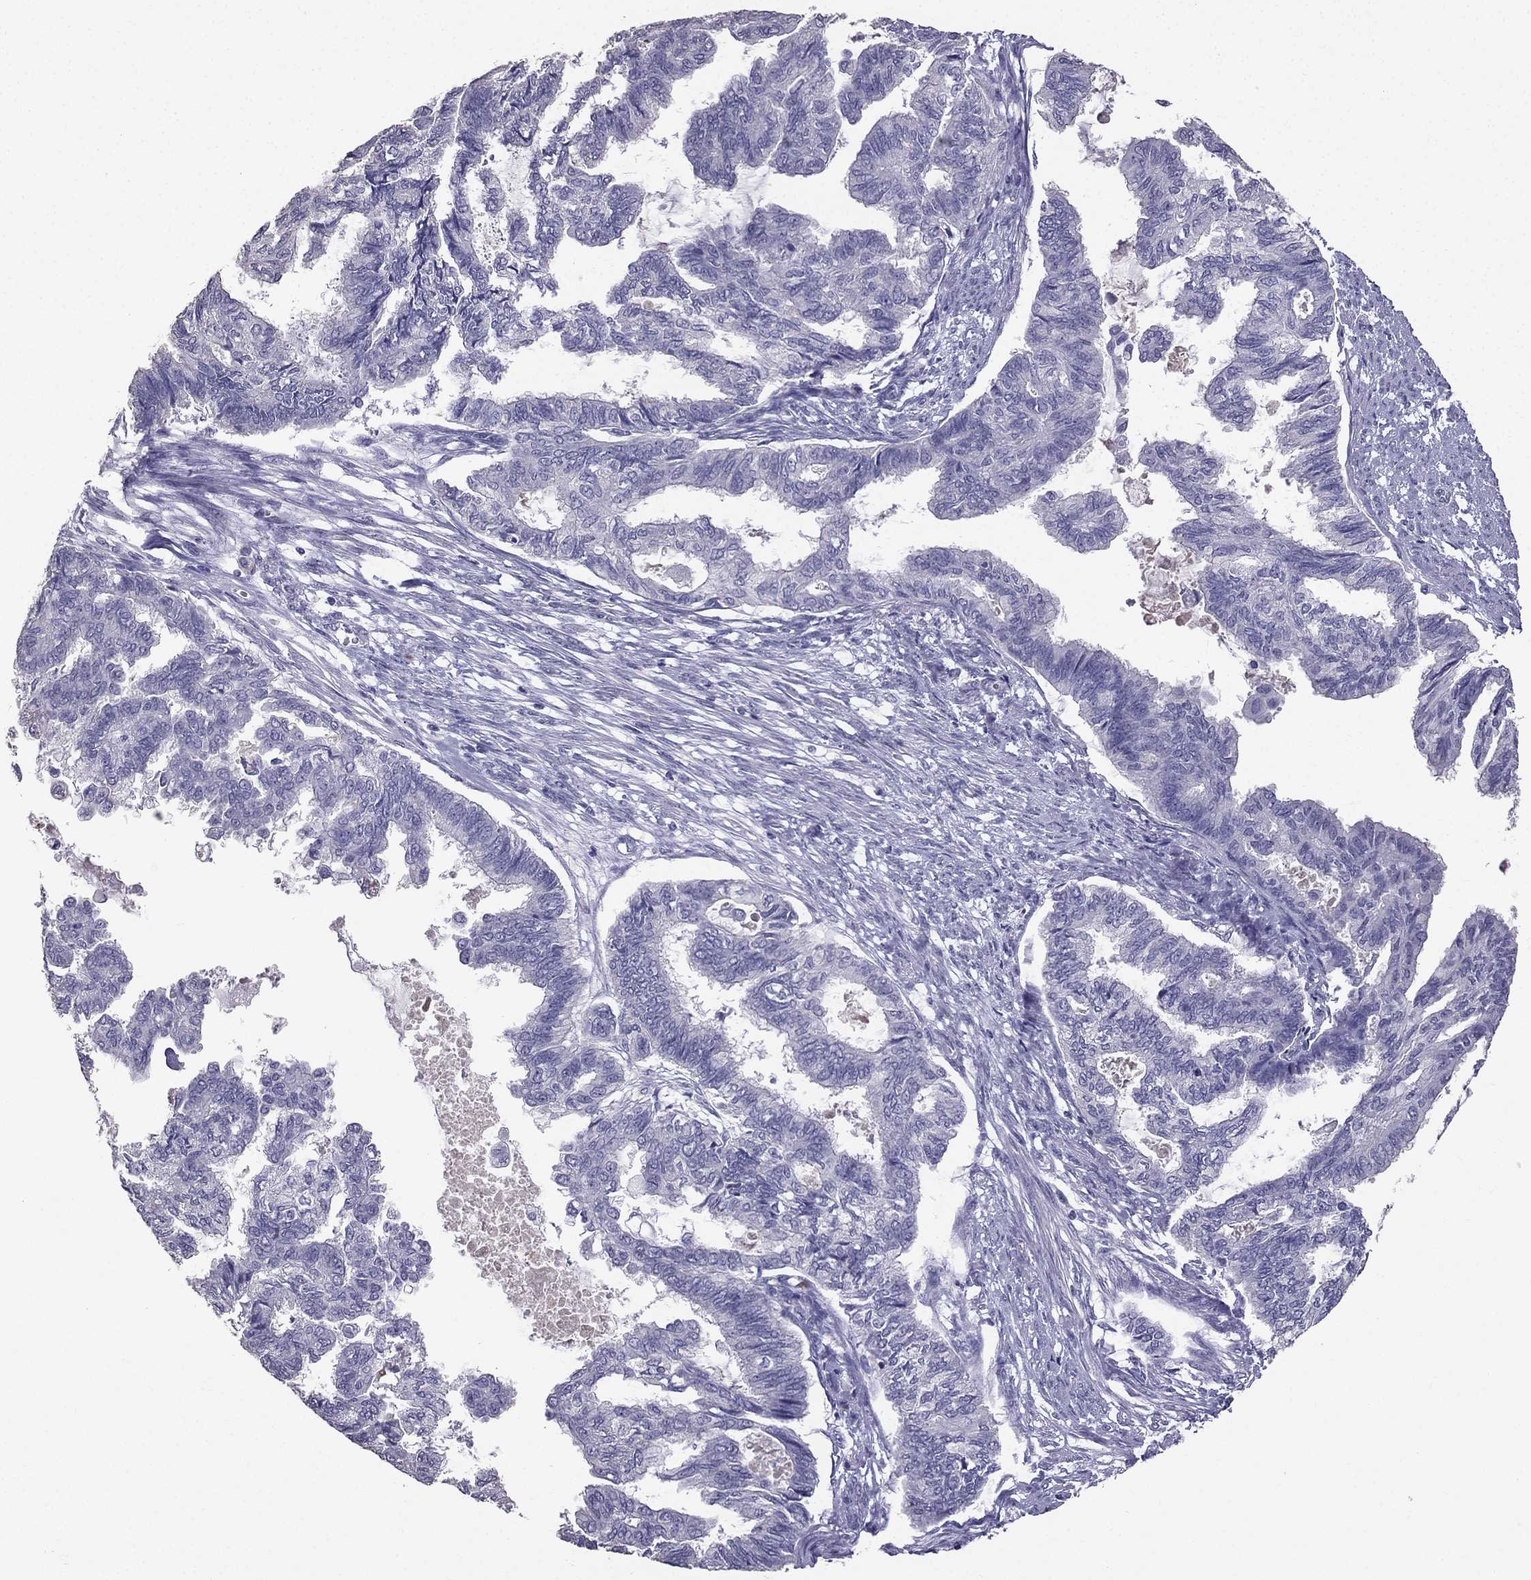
{"staining": {"intensity": "negative", "quantity": "none", "location": "none"}, "tissue": "endometrial cancer", "cell_type": "Tumor cells", "image_type": "cancer", "snomed": [{"axis": "morphology", "description": "Adenocarcinoma, NOS"}, {"axis": "topography", "description": "Endometrium"}], "caption": "A high-resolution photomicrograph shows immunohistochemistry staining of adenocarcinoma (endometrial), which demonstrates no significant staining in tumor cells. (DAB immunohistochemistry with hematoxylin counter stain).", "gene": "SCG5", "patient": {"sex": "female", "age": 86}}